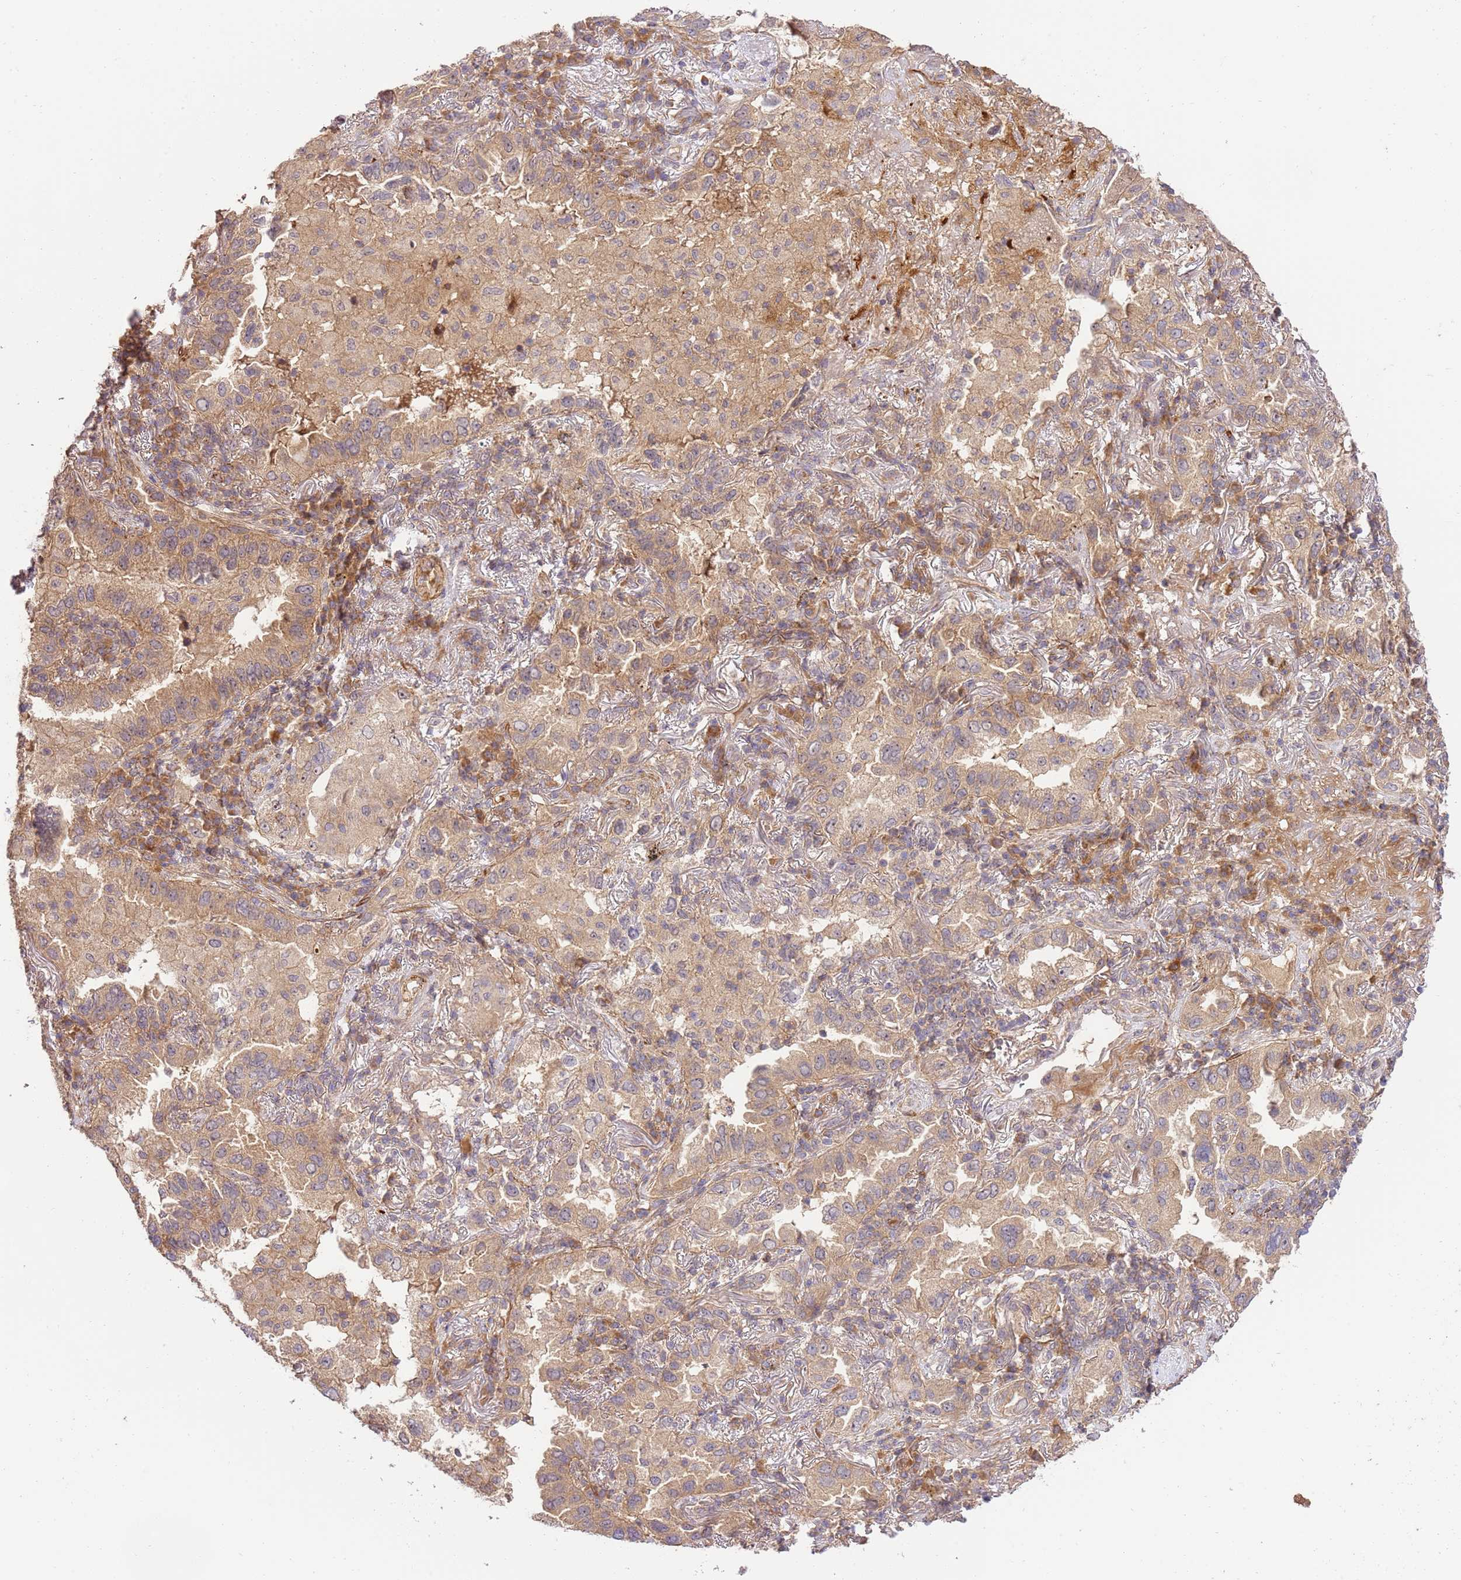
{"staining": {"intensity": "weak", "quantity": ">75%", "location": "cytoplasmic/membranous"}, "tissue": "lung cancer", "cell_type": "Tumor cells", "image_type": "cancer", "snomed": [{"axis": "morphology", "description": "Adenocarcinoma, NOS"}, {"axis": "topography", "description": "Lung"}], "caption": "IHC staining of adenocarcinoma (lung), which displays low levels of weak cytoplasmic/membranous expression in about >75% of tumor cells indicating weak cytoplasmic/membranous protein staining. The staining was performed using DAB (3,3'-diaminobenzidine) (brown) for protein detection and nuclei were counterstained in hematoxylin (blue).", "gene": "GAREM1", "patient": {"sex": "female", "age": 69}}